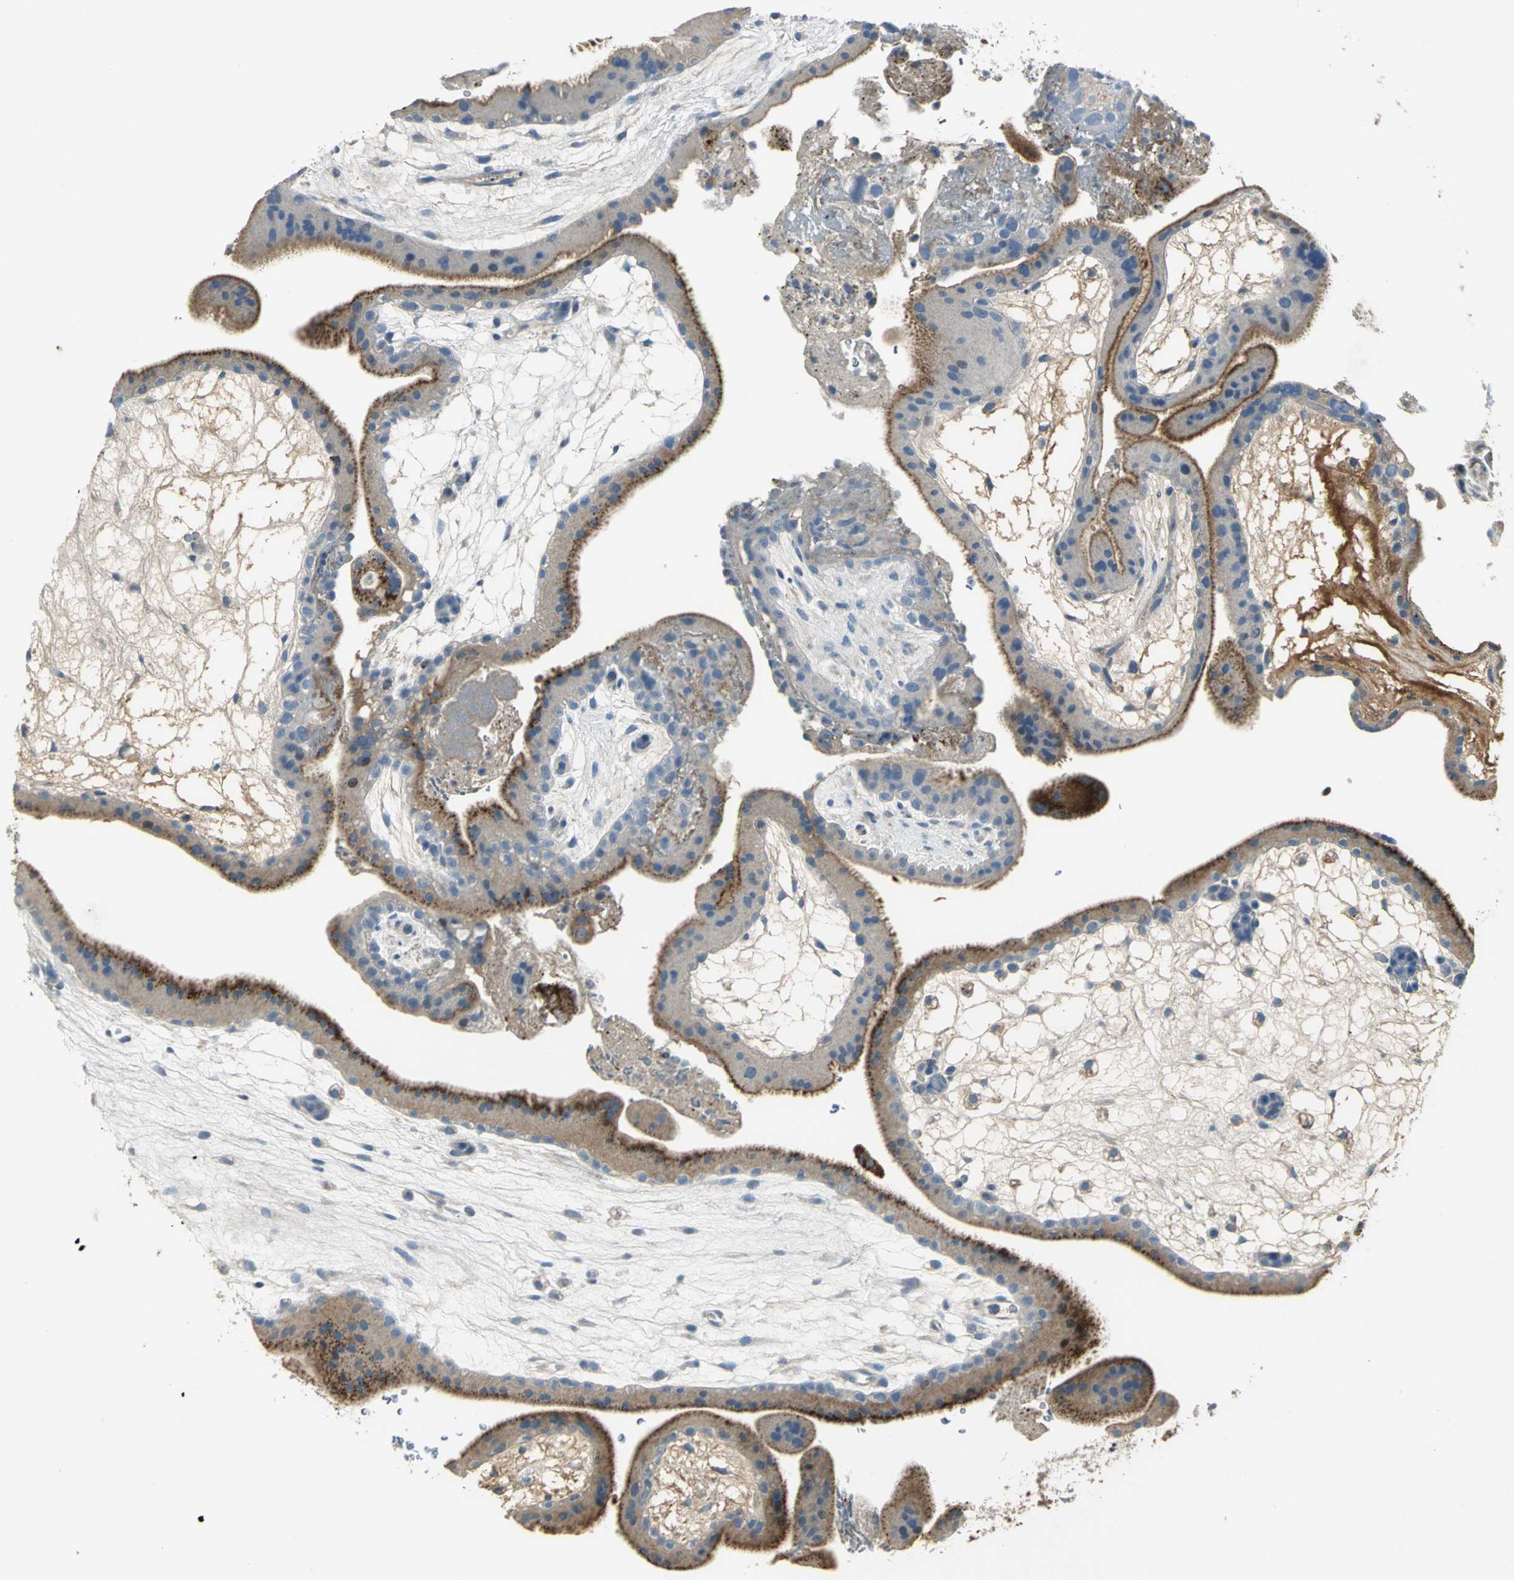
{"staining": {"intensity": "weak", "quantity": "25%-75%", "location": "cytoplasmic/membranous"}, "tissue": "placenta", "cell_type": "Trophoblastic cells", "image_type": "normal", "snomed": [{"axis": "morphology", "description": "Normal tissue, NOS"}, {"axis": "topography", "description": "Placenta"}], "caption": "A histopathology image of human placenta stained for a protein demonstrates weak cytoplasmic/membranous brown staining in trophoblastic cells. The protein of interest is stained brown, and the nuclei are stained in blue (DAB IHC with brightfield microscopy, high magnification).", "gene": "PROC", "patient": {"sex": "female", "age": 19}}